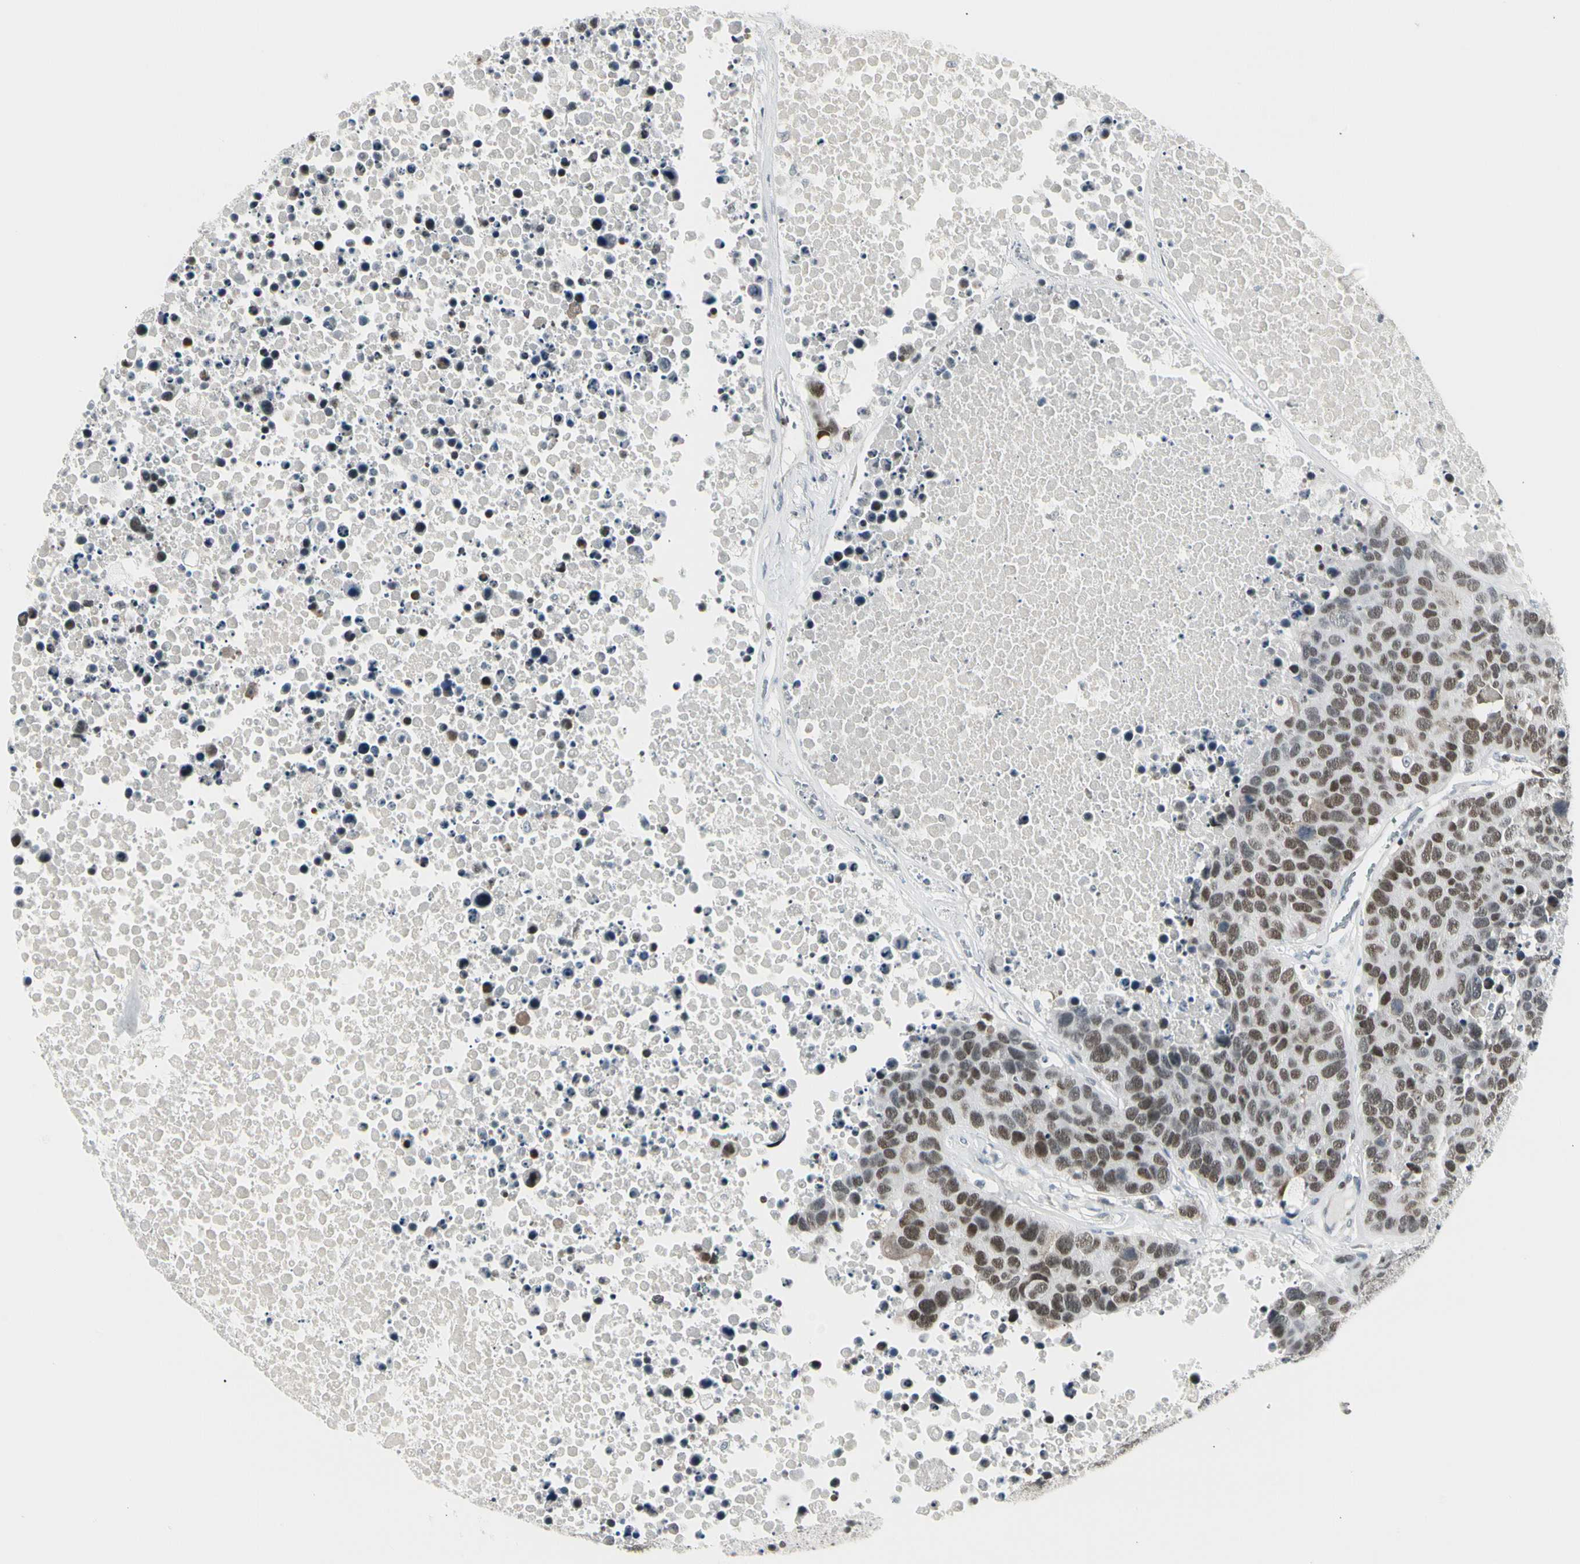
{"staining": {"intensity": "moderate", "quantity": ">75%", "location": "nuclear"}, "tissue": "carcinoid", "cell_type": "Tumor cells", "image_type": "cancer", "snomed": [{"axis": "morphology", "description": "Carcinoid, malignant, NOS"}, {"axis": "topography", "description": "Lung"}], "caption": "Tumor cells show medium levels of moderate nuclear expression in about >75% of cells in human carcinoid. The protein is shown in brown color, while the nuclei are stained blue.", "gene": "ZBTB7B", "patient": {"sex": "male", "age": 60}}